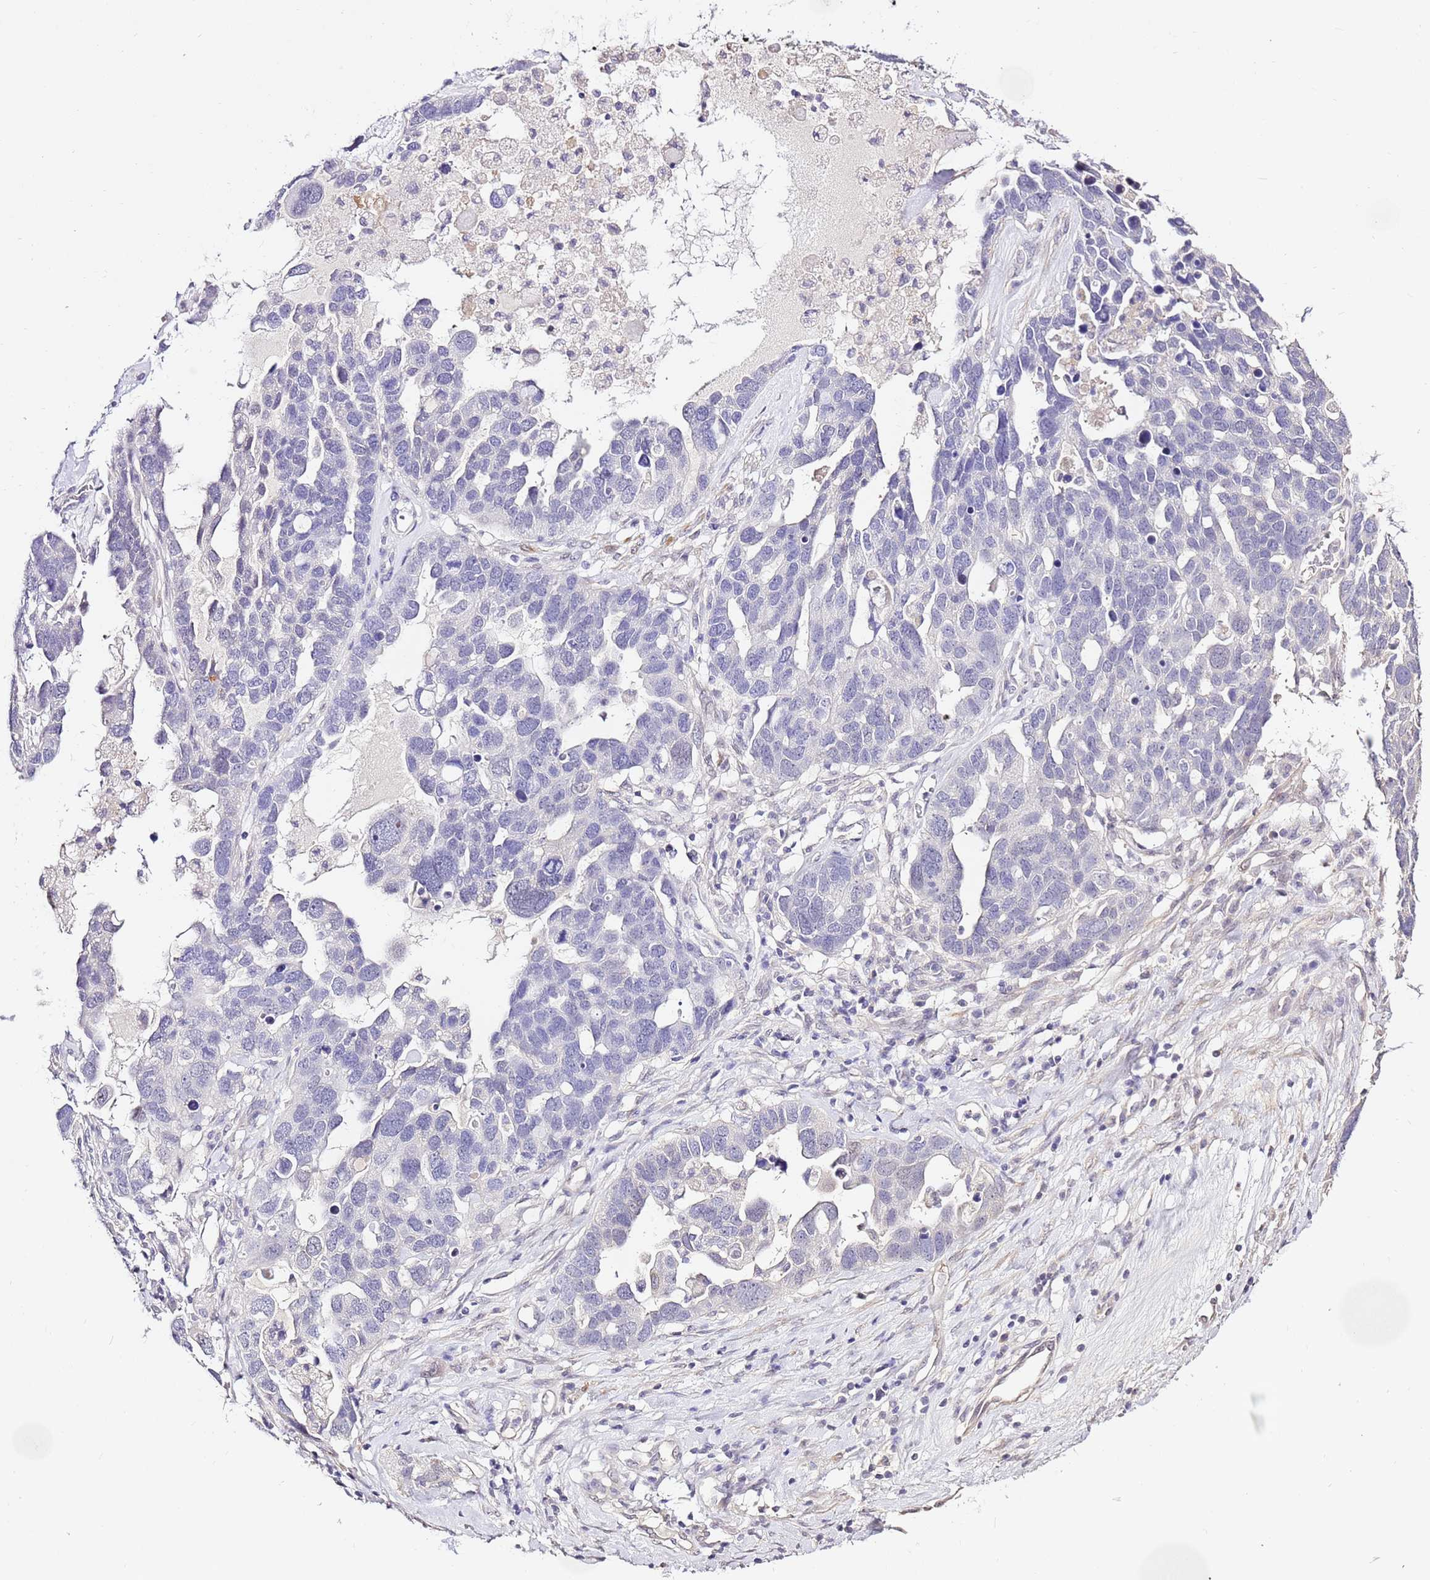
{"staining": {"intensity": "negative", "quantity": "none", "location": "none"}, "tissue": "ovarian cancer", "cell_type": "Tumor cells", "image_type": "cancer", "snomed": [{"axis": "morphology", "description": "Cystadenocarcinoma, serous, NOS"}, {"axis": "topography", "description": "Ovary"}], "caption": "This is an immunohistochemistry histopathology image of human ovarian serous cystadenocarcinoma. There is no positivity in tumor cells.", "gene": "ART5", "patient": {"sex": "female", "age": 54}}